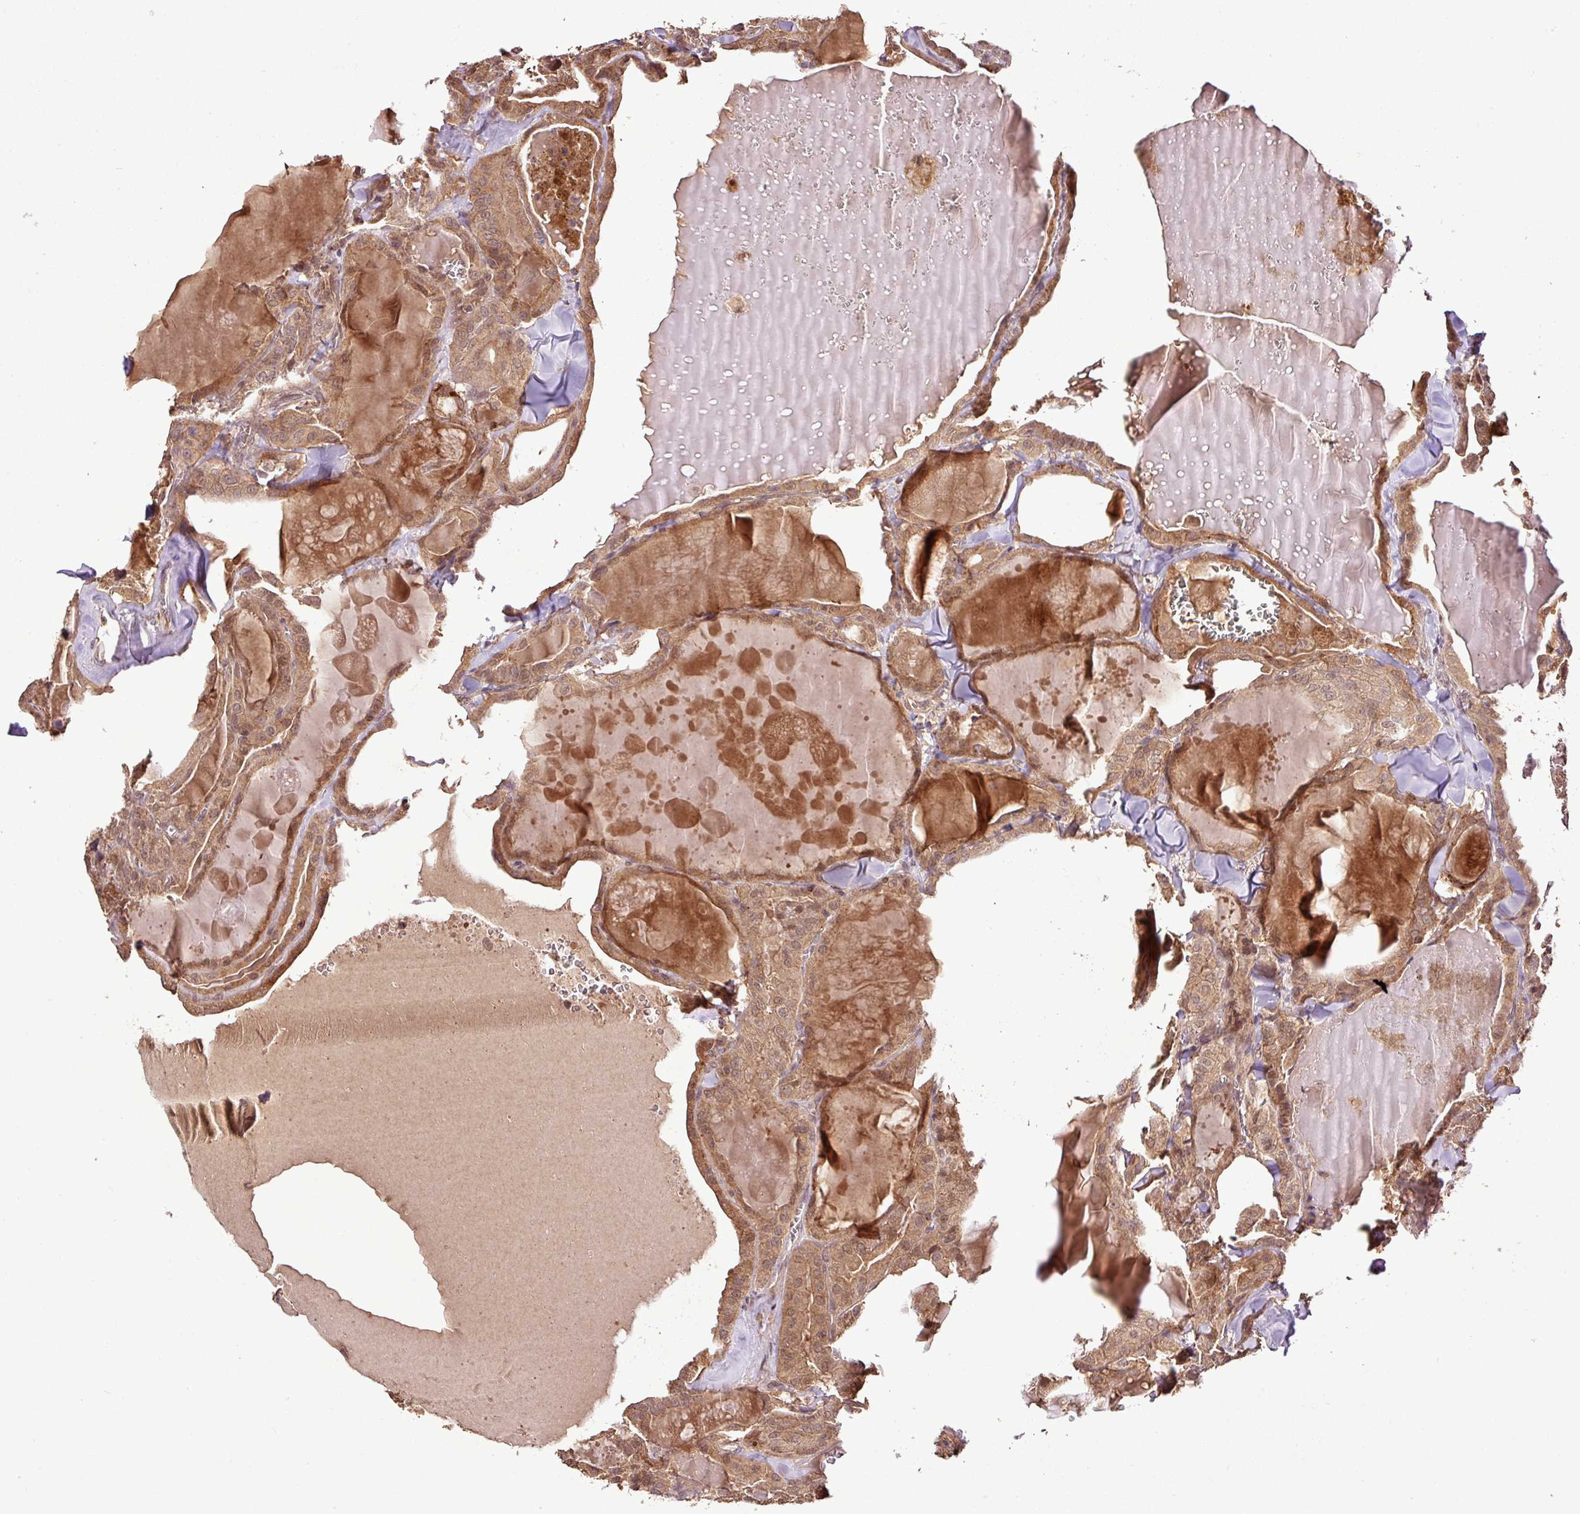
{"staining": {"intensity": "moderate", "quantity": ">75%", "location": "cytoplasmic/membranous,nuclear"}, "tissue": "thyroid cancer", "cell_type": "Tumor cells", "image_type": "cancer", "snomed": [{"axis": "morphology", "description": "Papillary adenocarcinoma, NOS"}, {"axis": "topography", "description": "Thyroid gland"}], "caption": "Immunohistochemistry staining of thyroid cancer, which exhibits medium levels of moderate cytoplasmic/membranous and nuclear expression in approximately >75% of tumor cells indicating moderate cytoplasmic/membranous and nuclear protein positivity. The staining was performed using DAB (3,3'-diaminobenzidine) (brown) for protein detection and nuclei were counterstained in hematoxylin (blue).", "gene": "FAIM", "patient": {"sex": "male", "age": 52}}